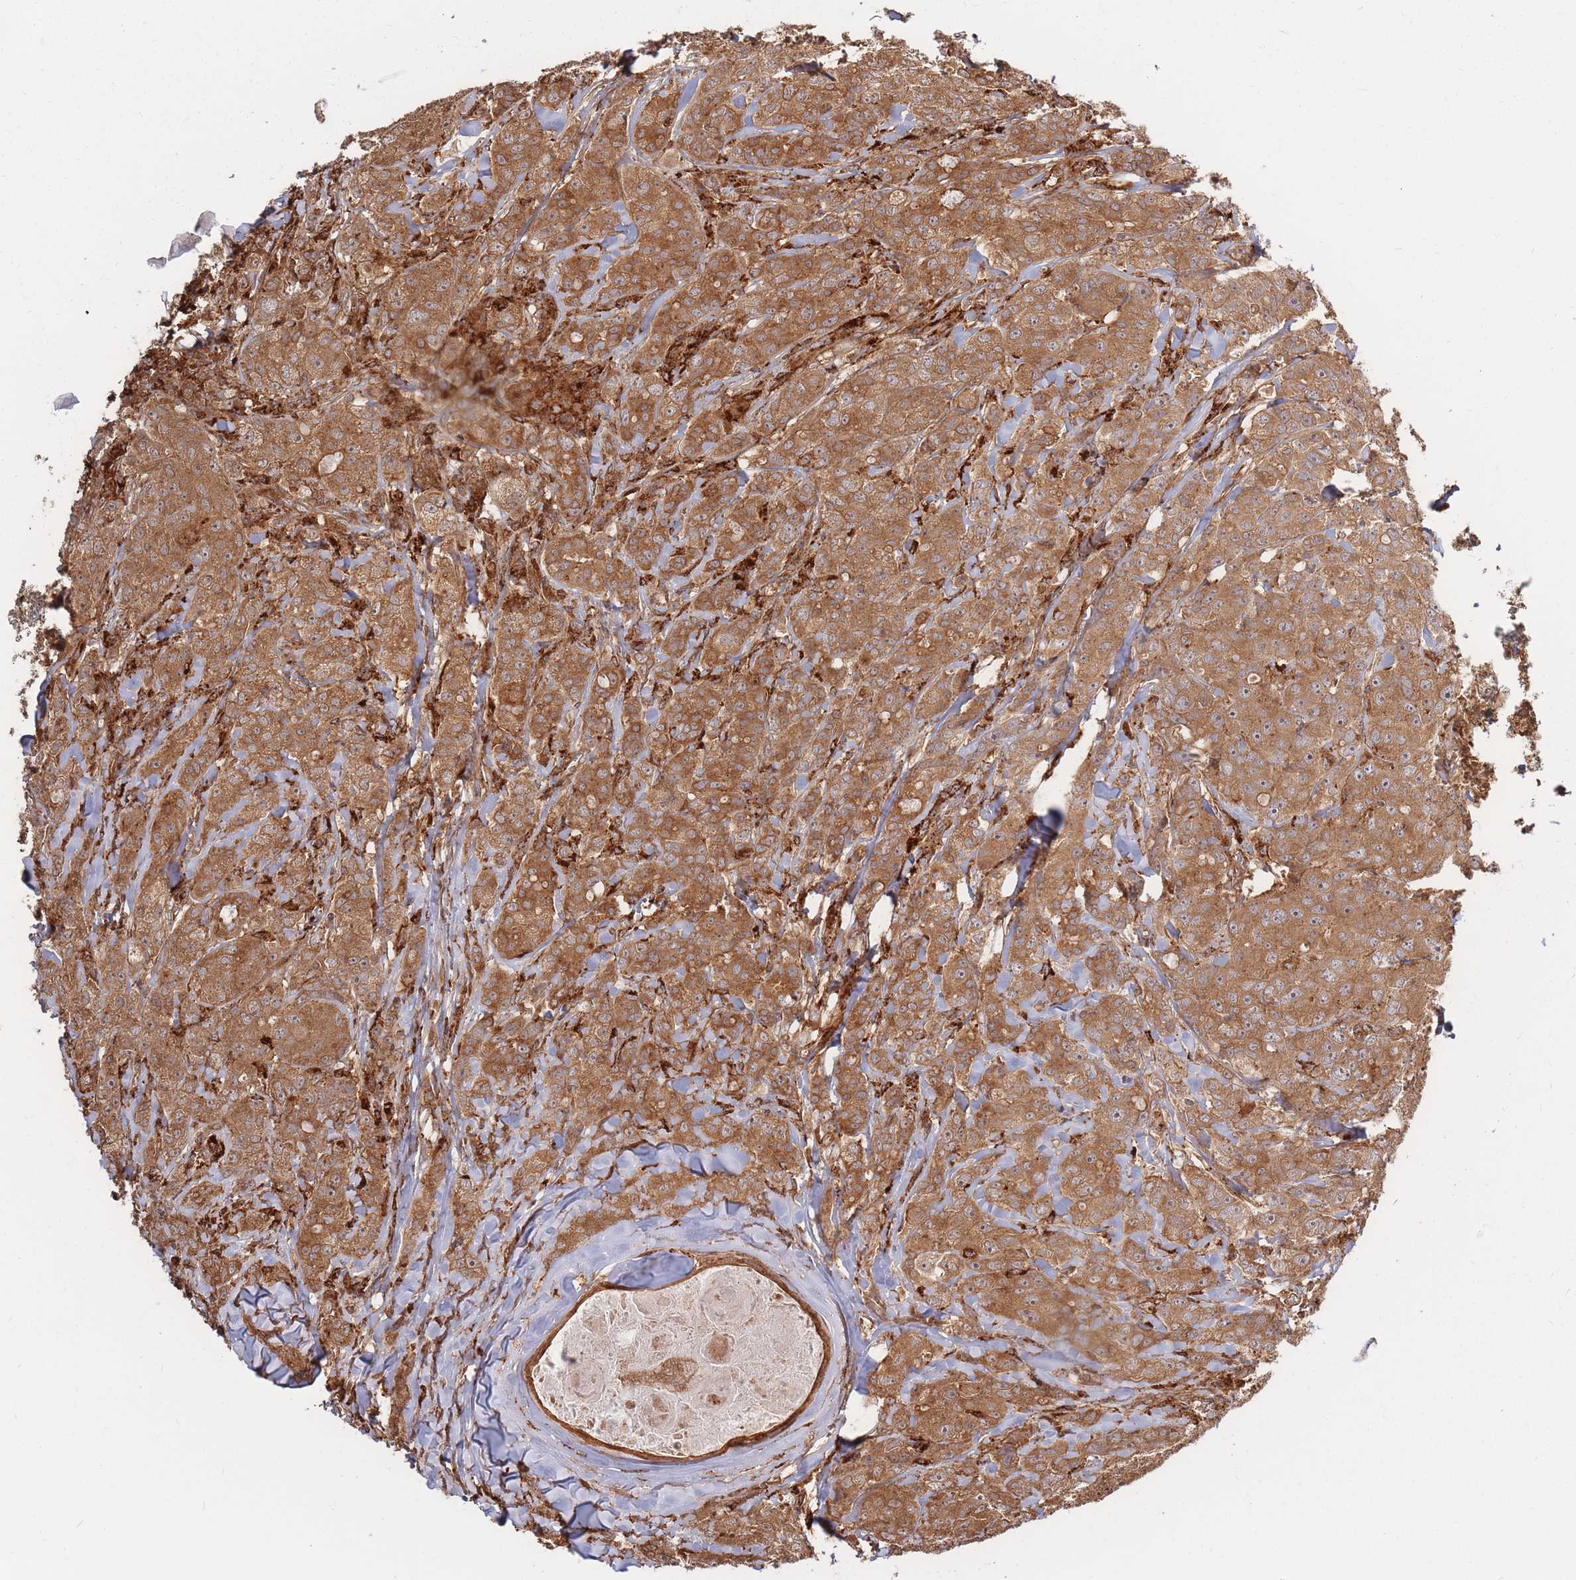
{"staining": {"intensity": "moderate", "quantity": ">75%", "location": "cytoplasmic/membranous"}, "tissue": "breast cancer", "cell_type": "Tumor cells", "image_type": "cancer", "snomed": [{"axis": "morphology", "description": "Duct carcinoma"}, {"axis": "topography", "description": "Breast"}], "caption": "Moderate cytoplasmic/membranous protein staining is present in approximately >75% of tumor cells in invasive ductal carcinoma (breast).", "gene": "RASSF2", "patient": {"sex": "female", "age": 43}}